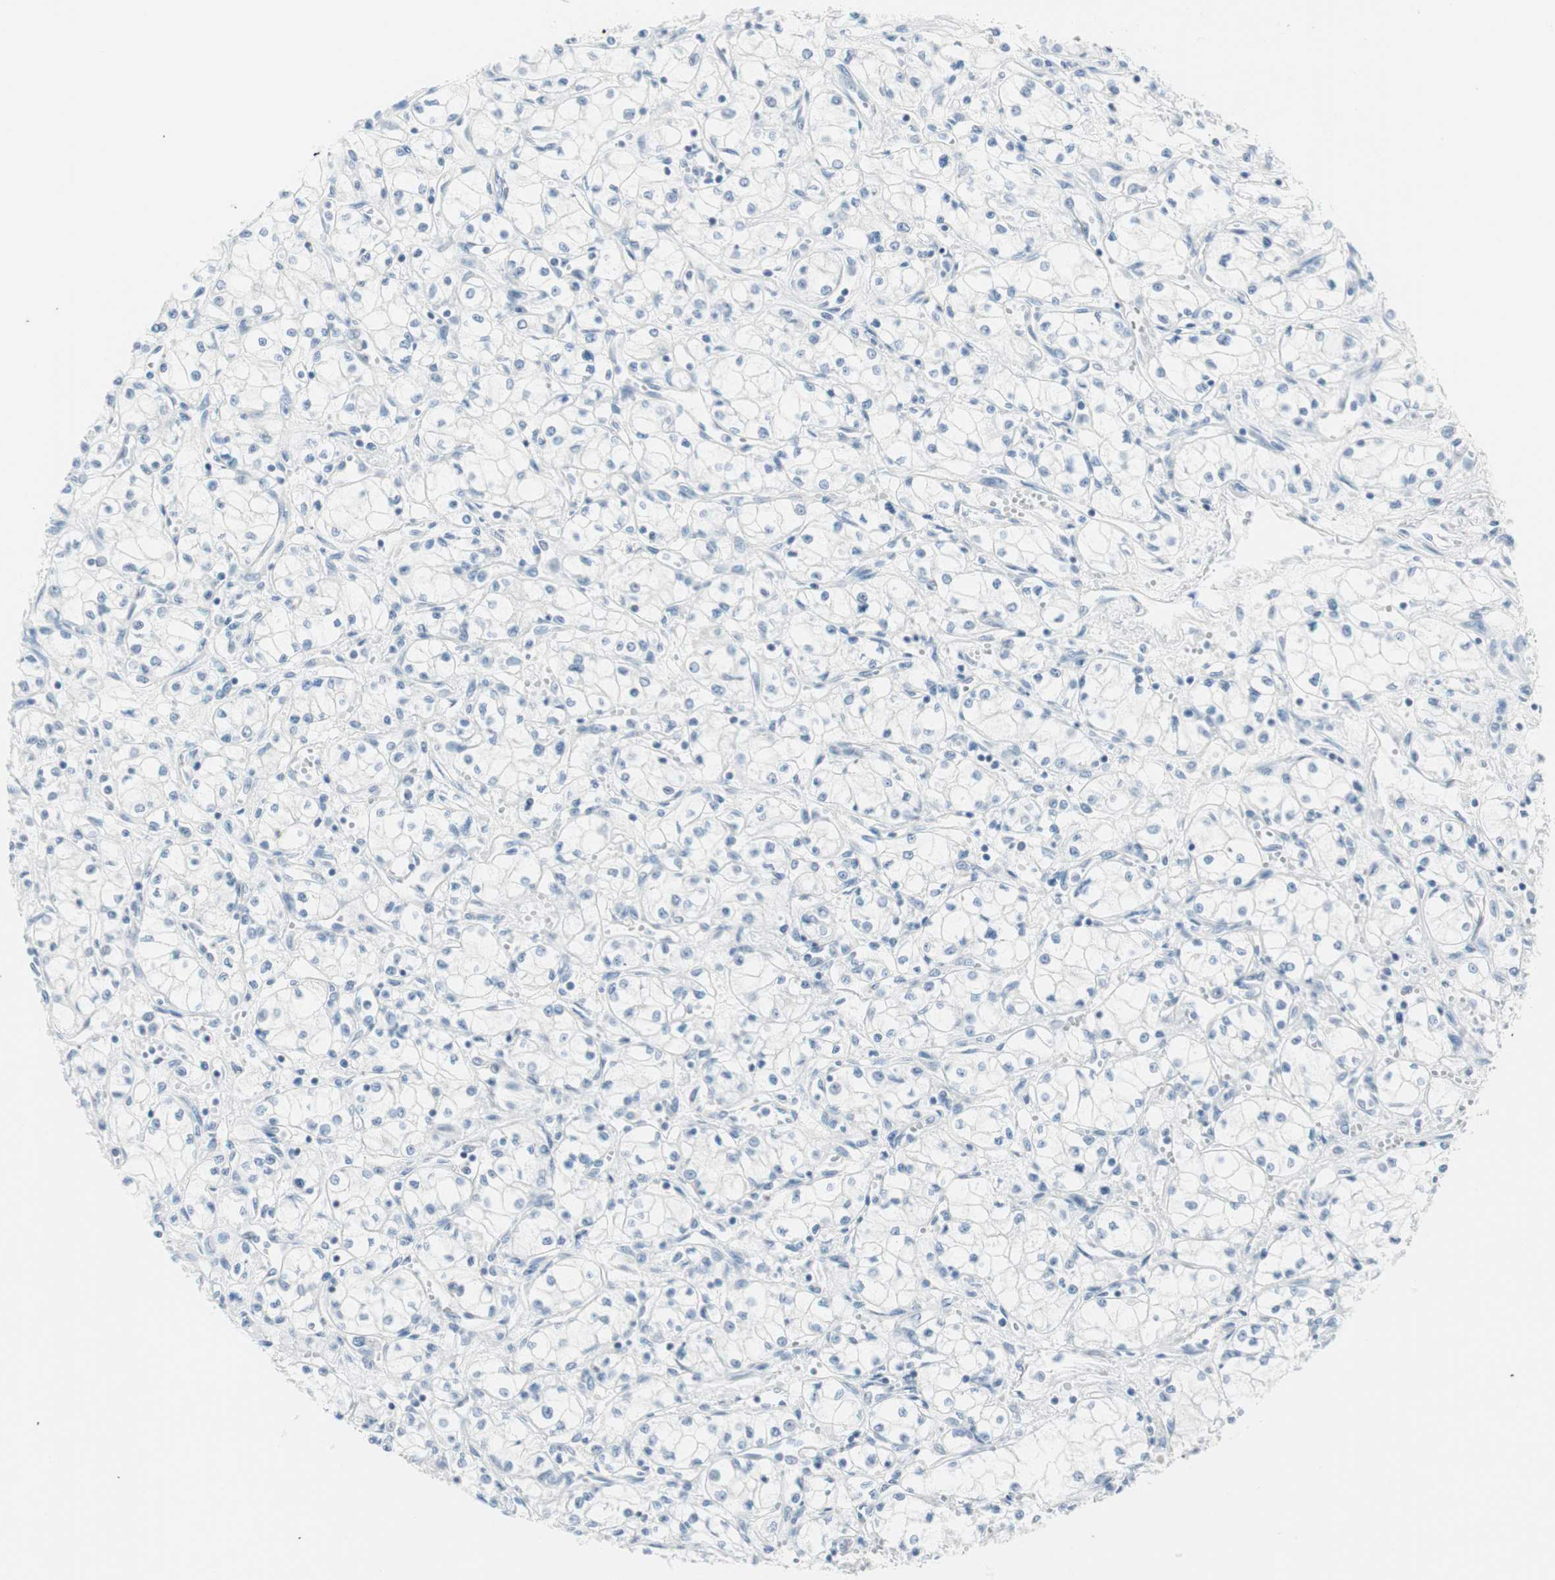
{"staining": {"intensity": "negative", "quantity": "none", "location": "none"}, "tissue": "renal cancer", "cell_type": "Tumor cells", "image_type": "cancer", "snomed": [{"axis": "morphology", "description": "Normal tissue, NOS"}, {"axis": "morphology", "description": "Adenocarcinoma, NOS"}, {"axis": "topography", "description": "Kidney"}], "caption": "Protein analysis of renal cancer demonstrates no significant expression in tumor cells.", "gene": "MLLT10", "patient": {"sex": "male", "age": 59}}